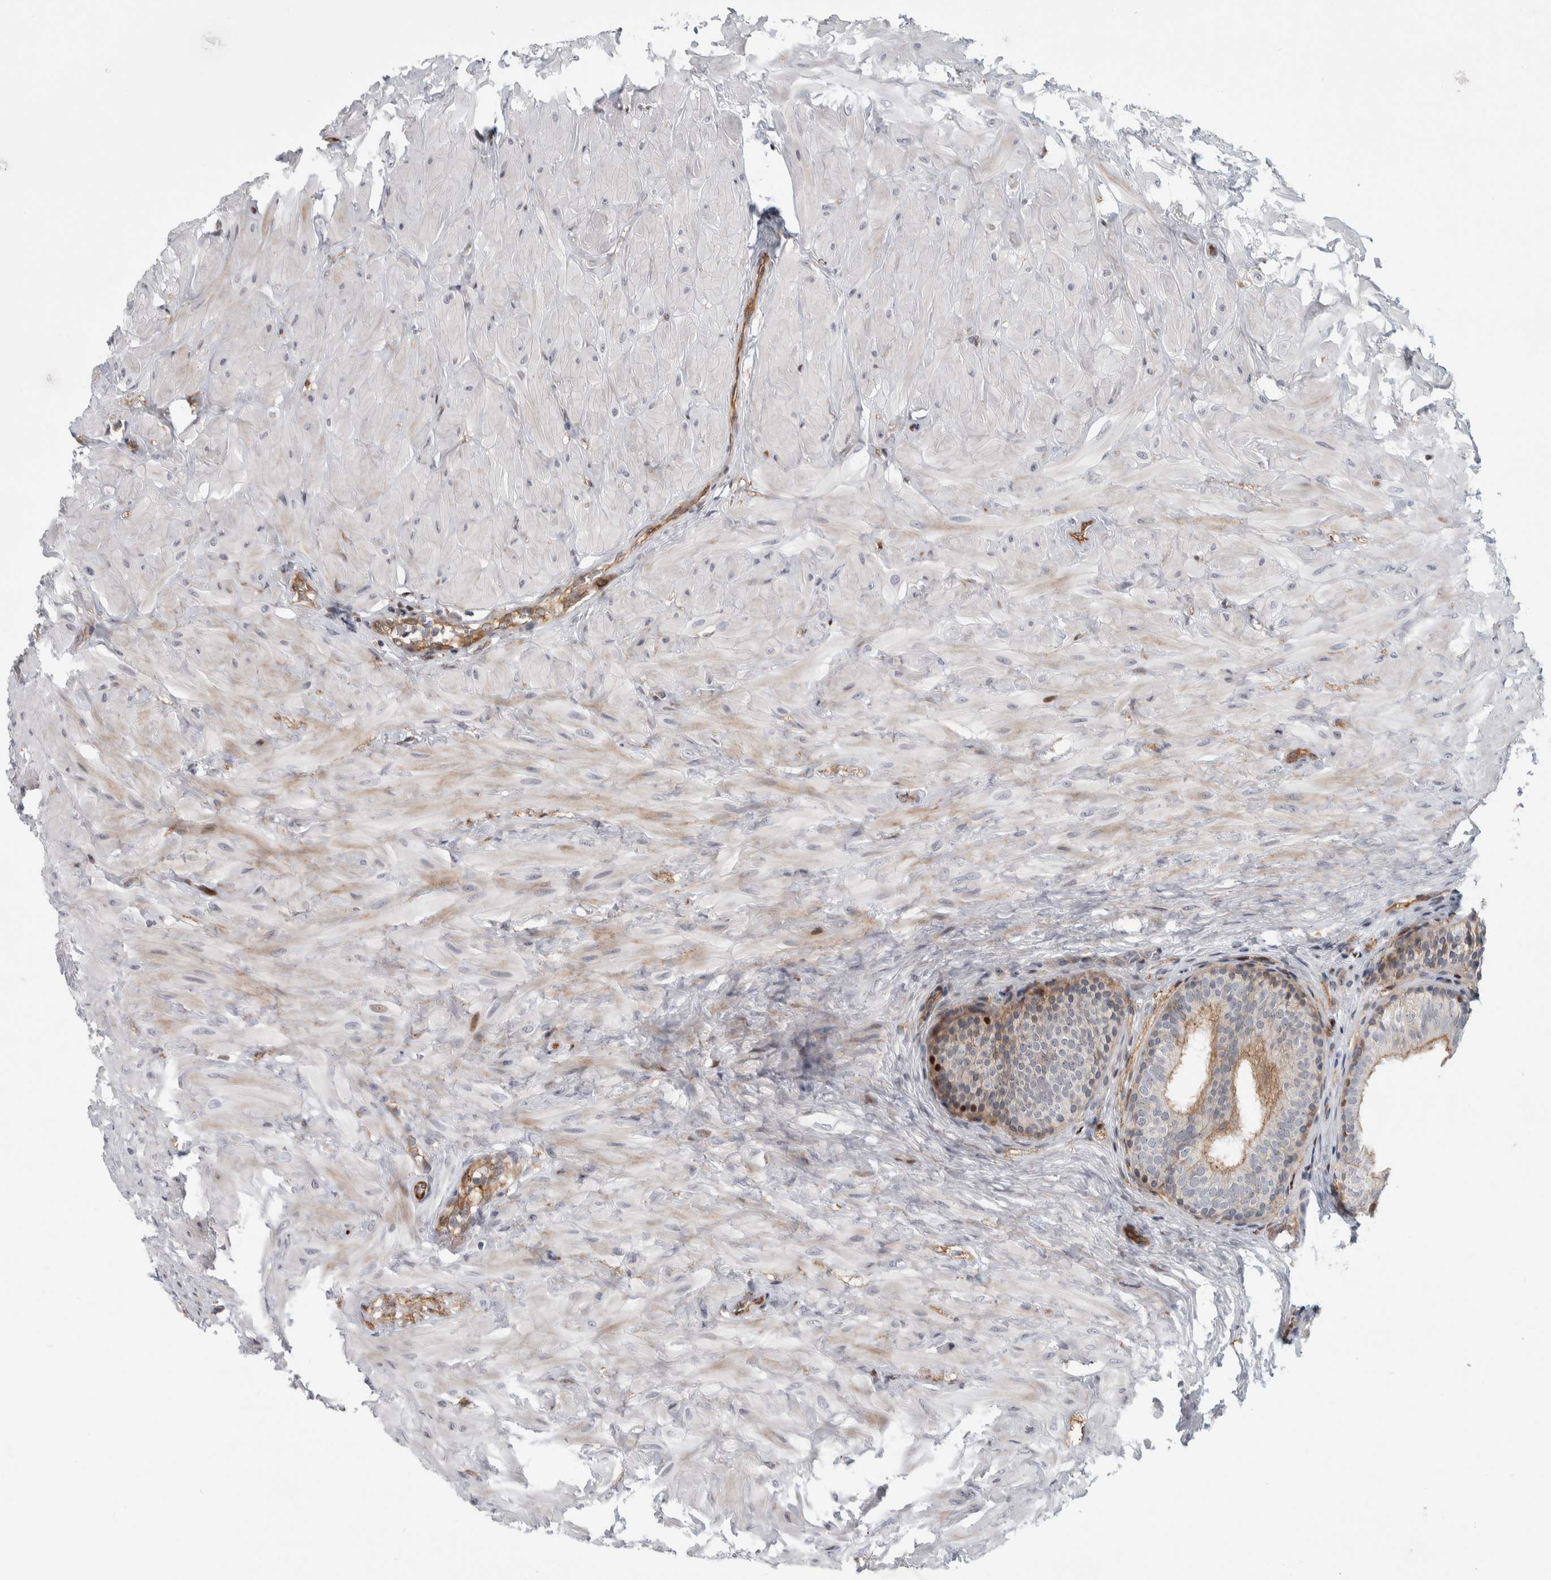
{"staining": {"intensity": "moderate", "quantity": "<25%", "location": "nuclear"}, "tissue": "epididymis", "cell_type": "Glandular cells", "image_type": "normal", "snomed": [{"axis": "morphology", "description": "Normal tissue, NOS"}, {"axis": "topography", "description": "Soft tissue"}, {"axis": "topography", "description": "Epididymis"}], "caption": "Epididymis stained with IHC displays moderate nuclear expression in about <25% of glandular cells.", "gene": "MSL1", "patient": {"sex": "male", "age": 26}}